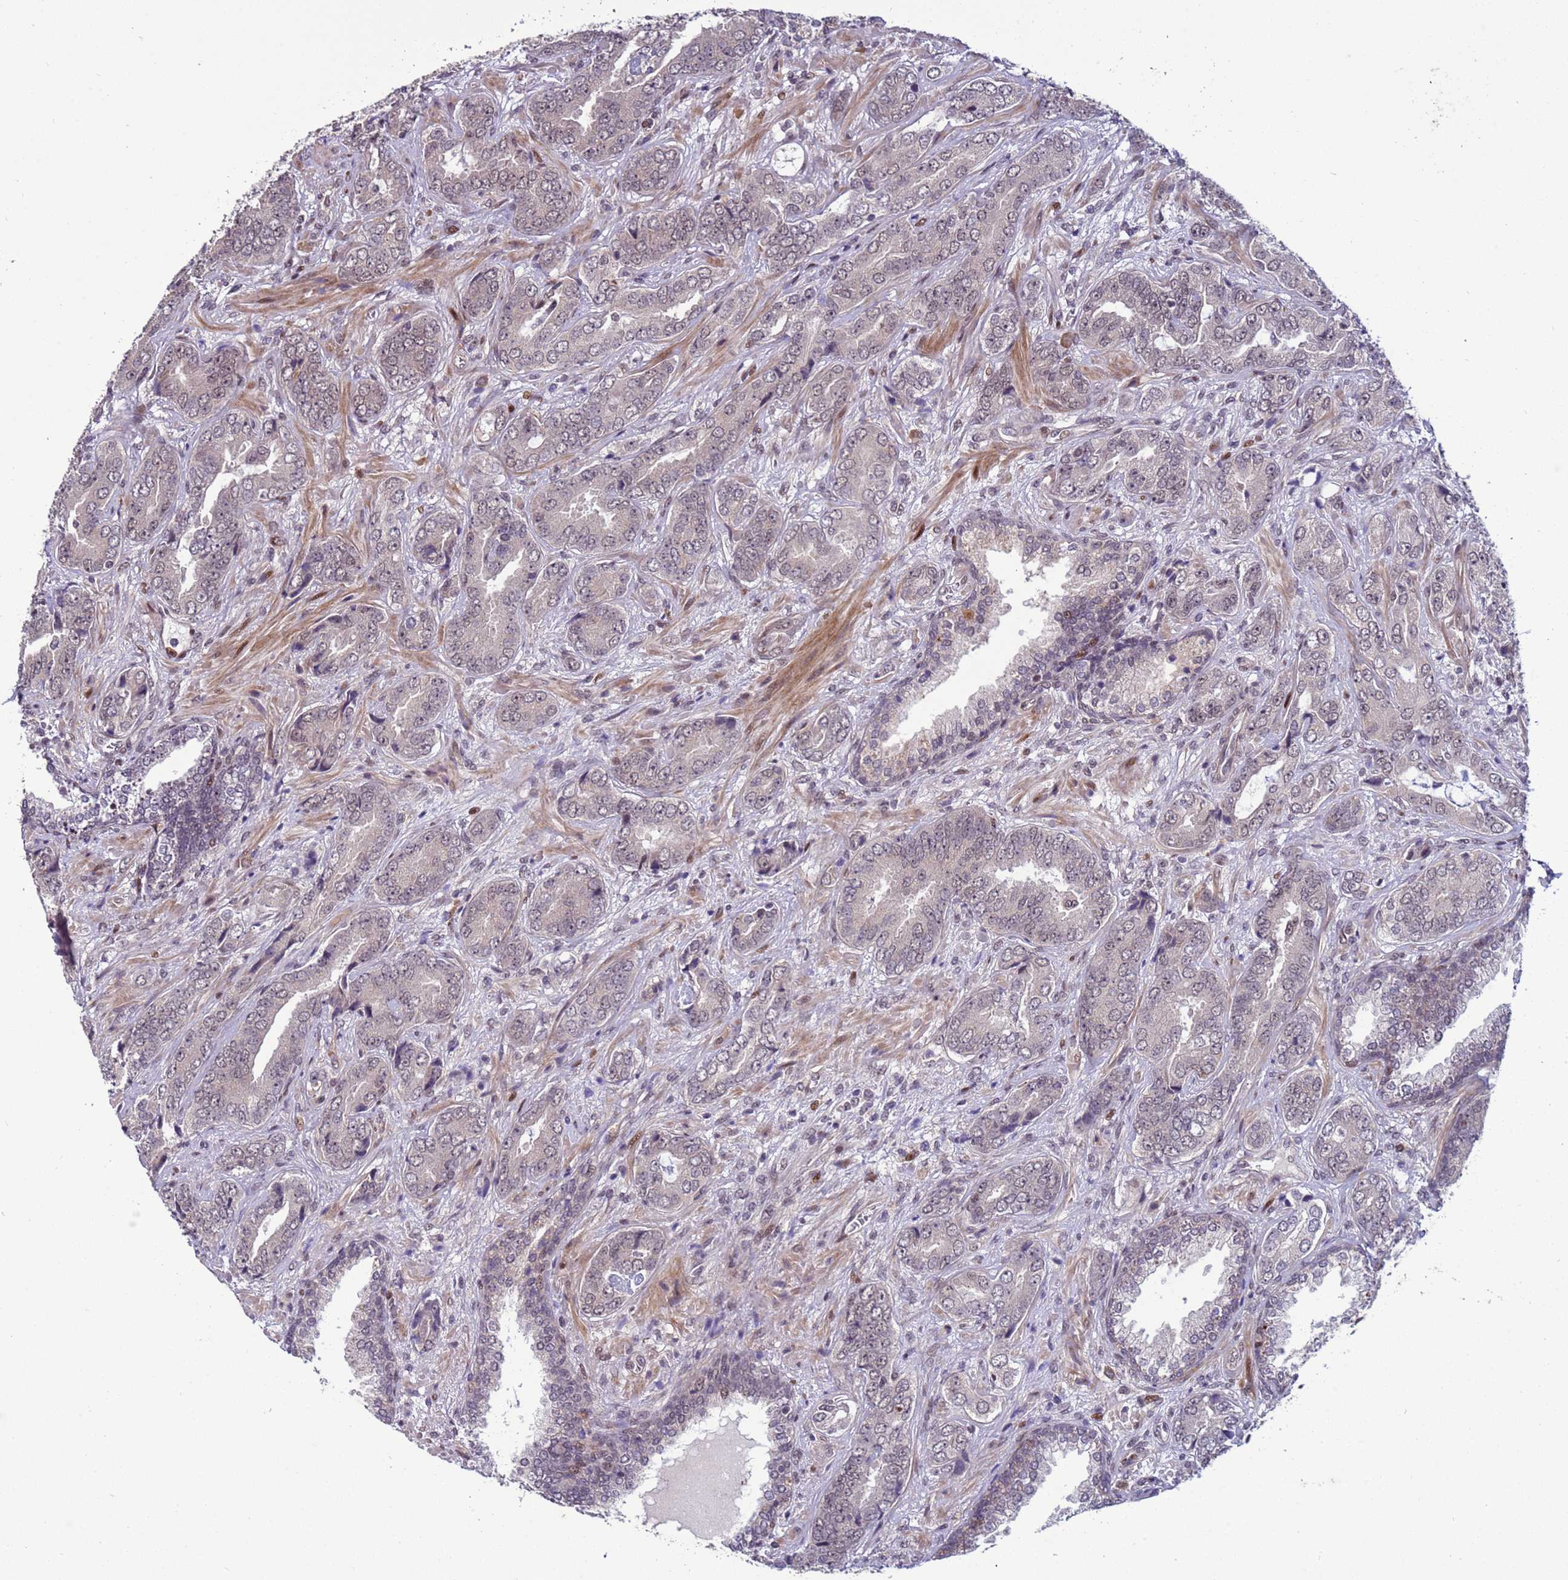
{"staining": {"intensity": "negative", "quantity": "none", "location": "none"}, "tissue": "prostate cancer", "cell_type": "Tumor cells", "image_type": "cancer", "snomed": [{"axis": "morphology", "description": "Adenocarcinoma, High grade"}, {"axis": "topography", "description": "Prostate"}], "caption": "IHC photomicrograph of neoplastic tissue: human high-grade adenocarcinoma (prostate) stained with DAB (3,3'-diaminobenzidine) exhibits no significant protein expression in tumor cells.", "gene": "SHC3", "patient": {"sex": "male", "age": 71}}